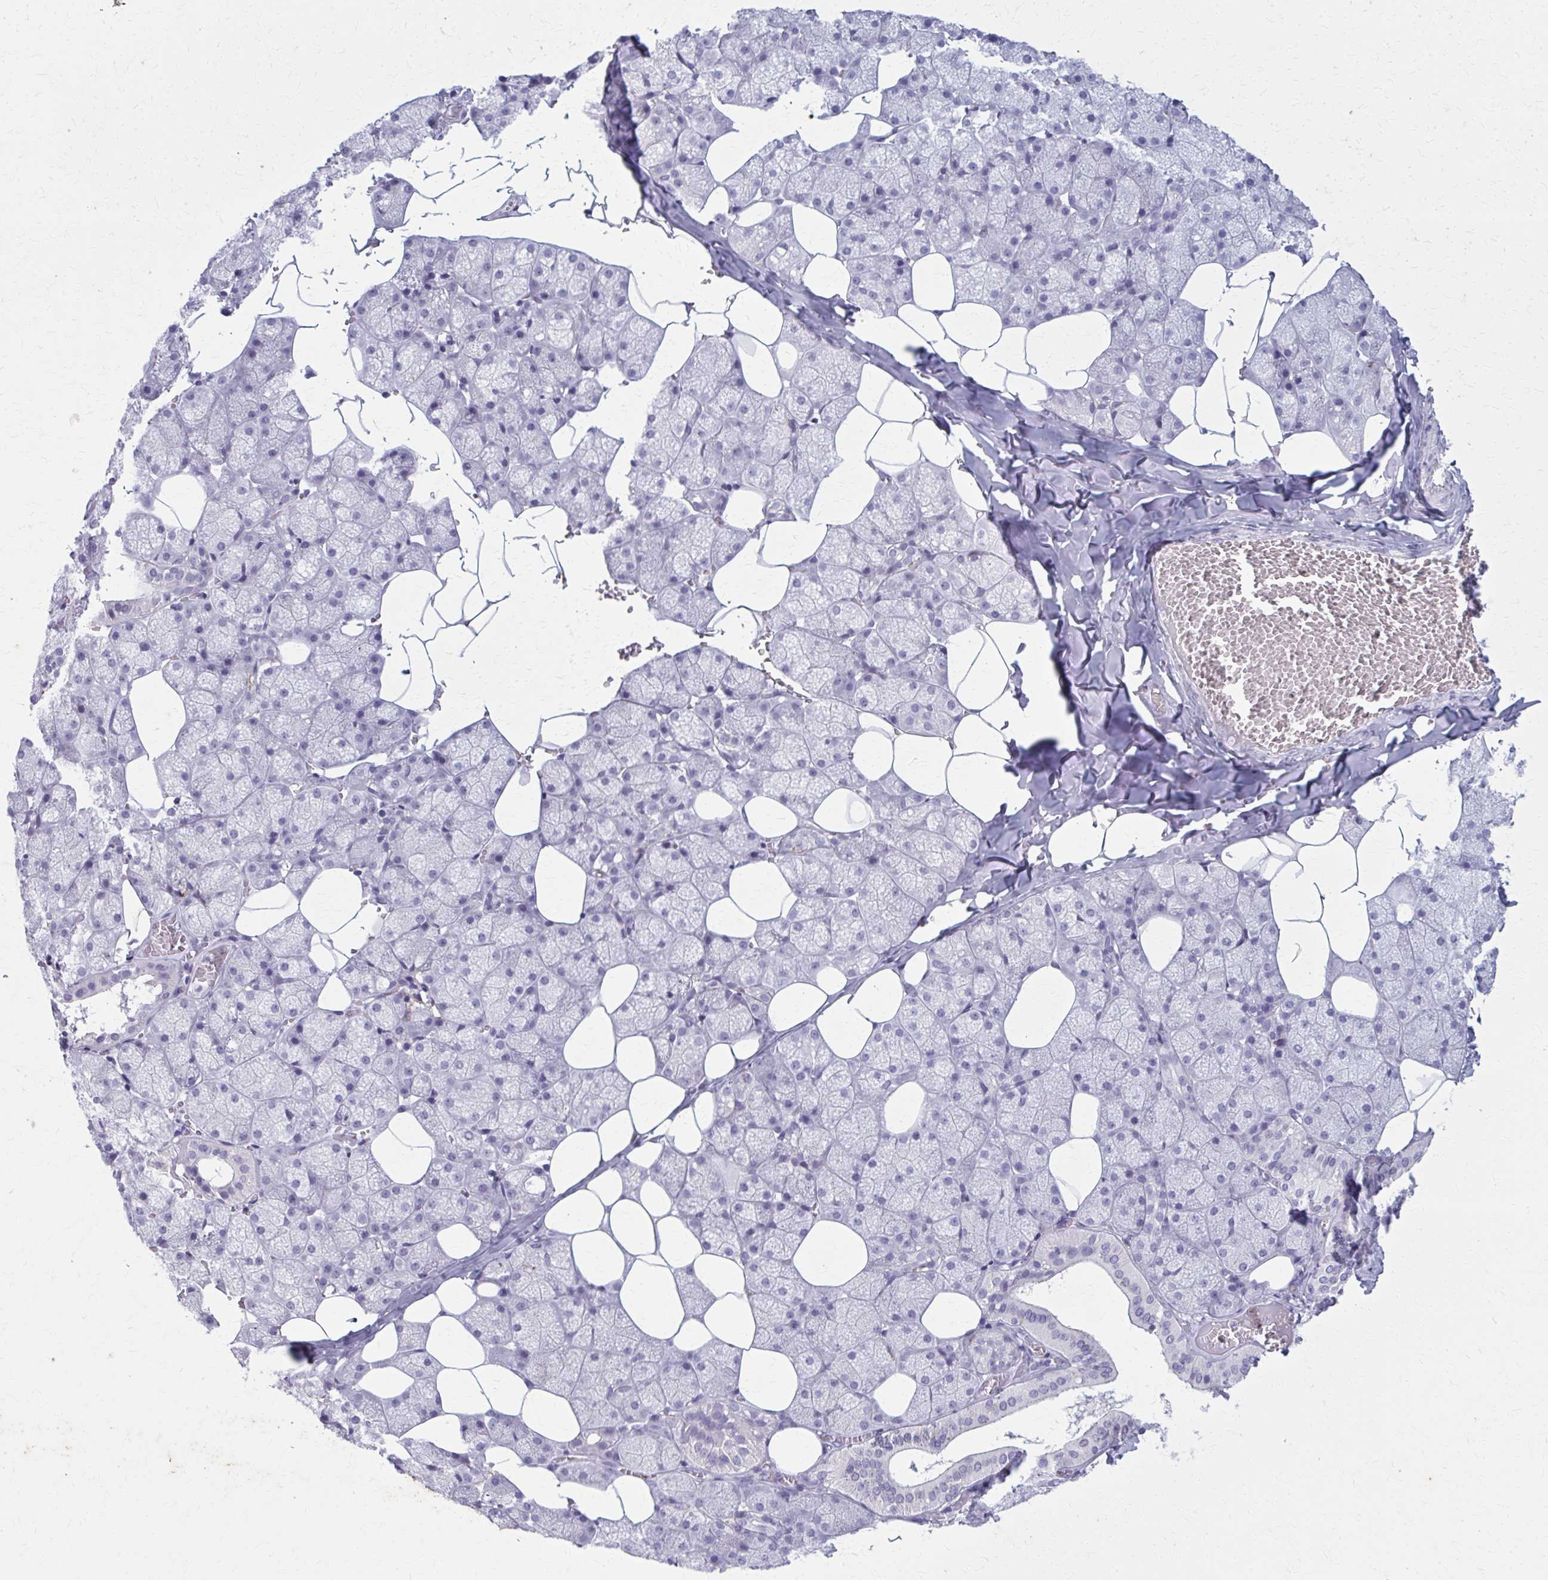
{"staining": {"intensity": "moderate", "quantity": "<25%", "location": "cytoplasmic/membranous"}, "tissue": "salivary gland", "cell_type": "Glandular cells", "image_type": "normal", "snomed": [{"axis": "morphology", "description": "Normal tissue, NOS"}, {"axis": "topography", "description": "Salivary gland"}, {"axis": "topography", "description": "Peripheral nerve tissue"}], "caption": "A photomicrograph of salivary gland stained for a protein shows moderate cytoplasmic/membranous brown staining in glandular cells. Using DAB (3,3'-diaminobenzidine) (brown) and hematoxylin (blue) stains, captured at high magnification using brightfield microscopy.", "gene": "CARD9", "patient": {"sex": "male", "age": 38}}